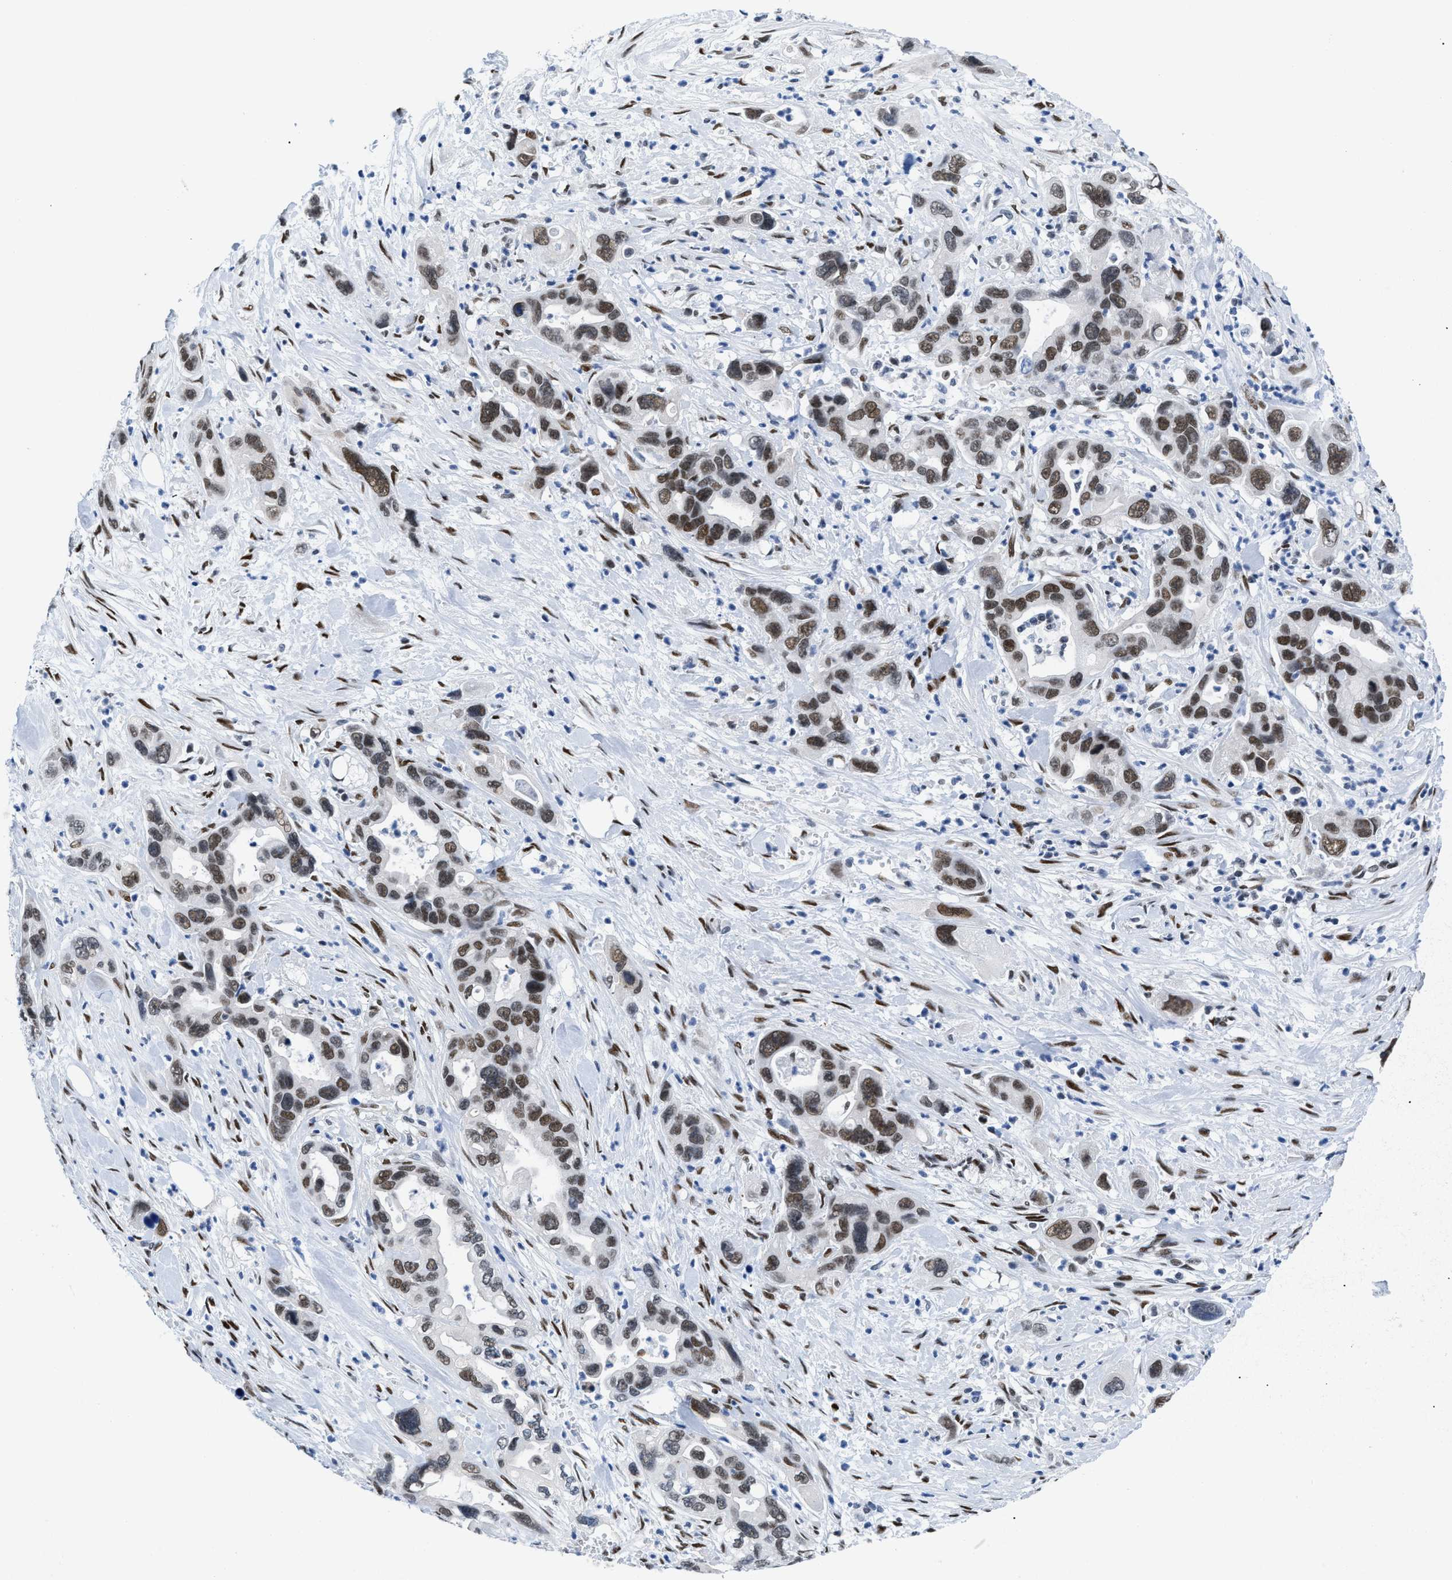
{"staining": {"intensity": "strong", "quantity": ">75%", "location": "nuclear"}, "tissue": "pancreatic cancer", "cell_type": "Tumor cells", "image_type": "cancer", "snomed": [{"axis": "morphology", "description": "Adenocarcinoma, NOS"}, {"axis": "topography", "description": "Pancreas"}], "caption": "This is an image of IHC staining of adenocarcinoma (pancreatic), which shows strong staining in the nuclear of tumor cells.", "gene": "CTBP1", "patient": {"sex": "female", "age": 70}}